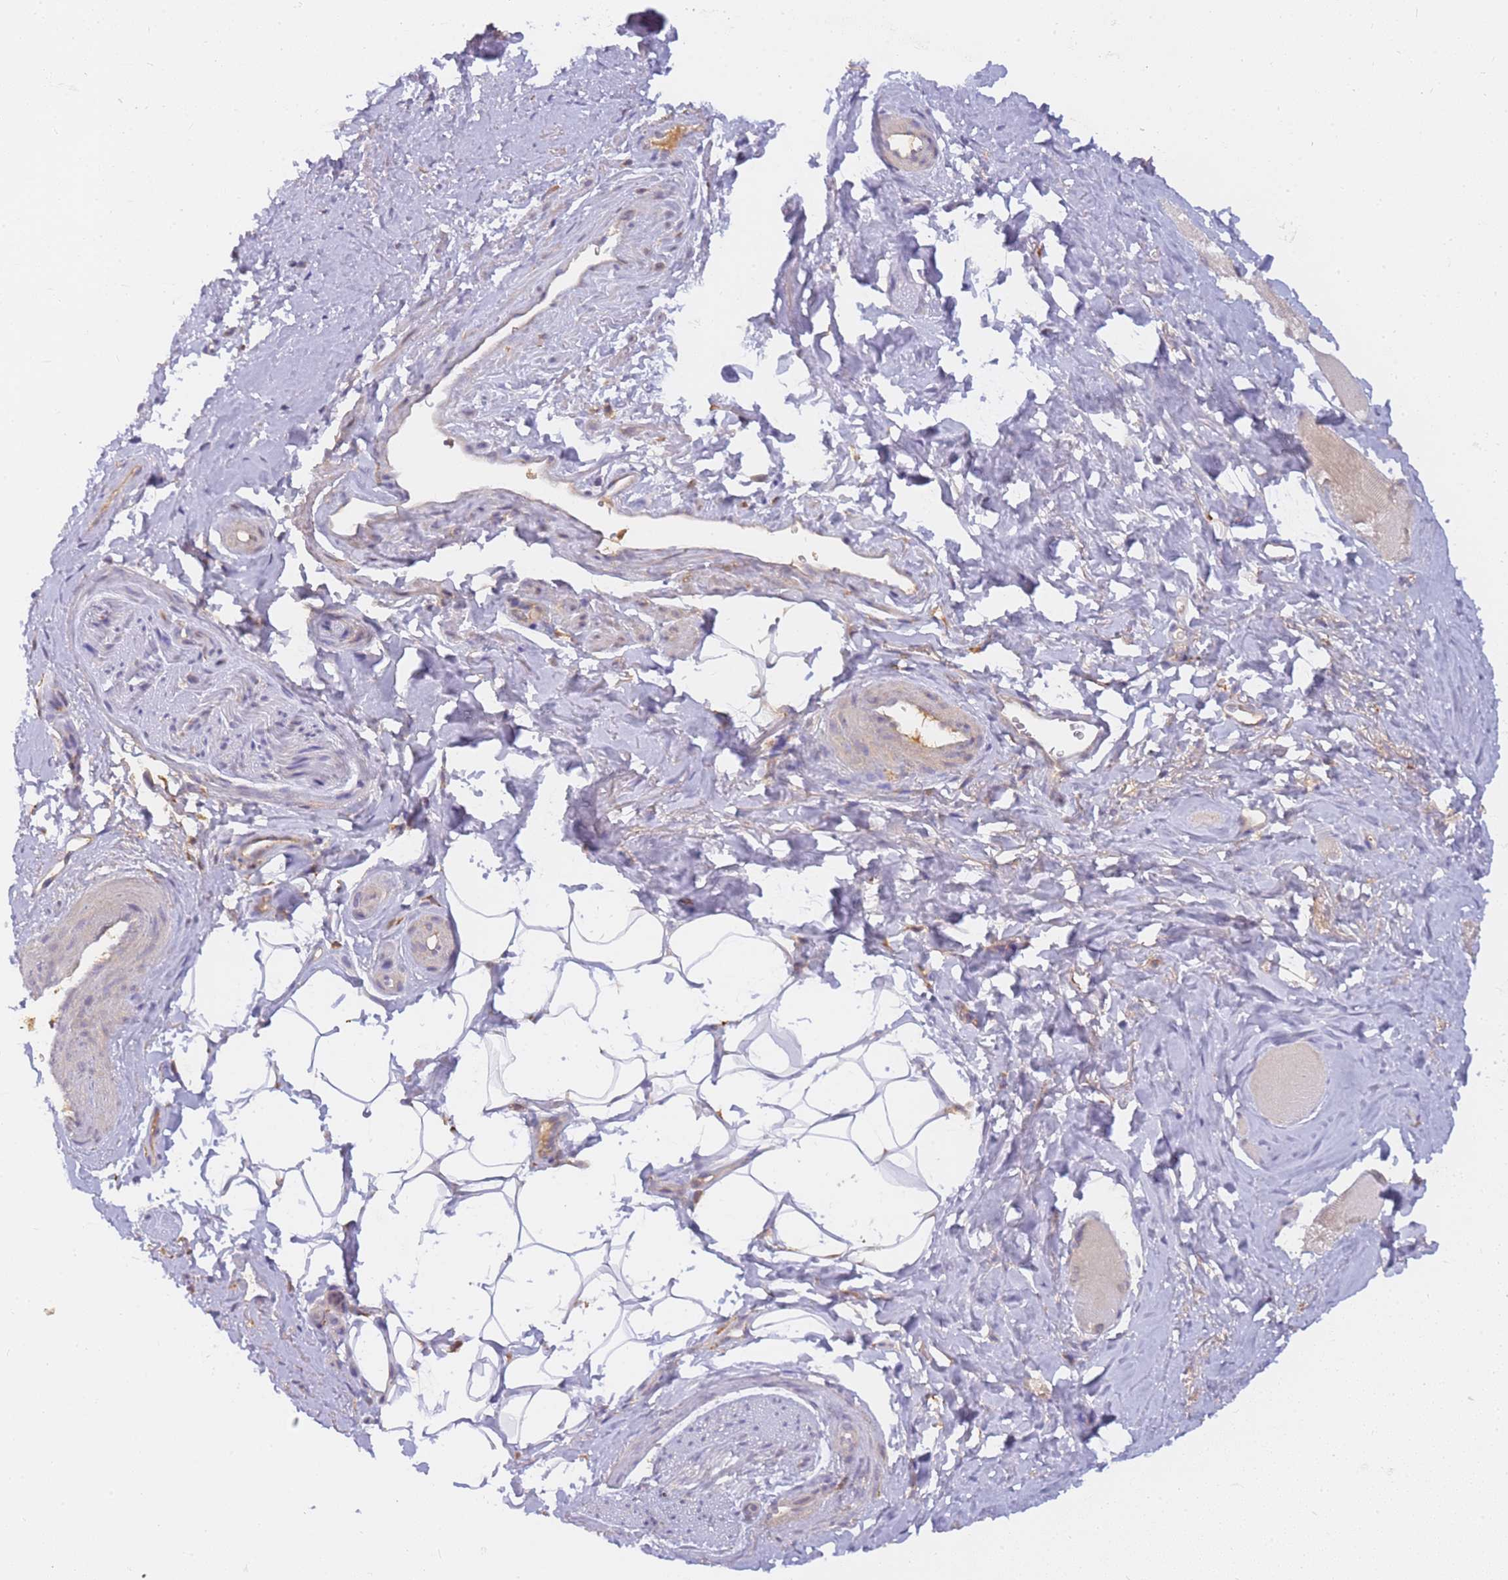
{"staining": {"intensity": "negative", "quantity": "none", "location": "none"}, "tissue": "smooth muscle", "cell_type": "Smooth muscle cells", "image_type": "normal", "snomed": [{"axis": "morphology", "description": "Normal tissue, NOS"}, {"axis": "topography", "description": "Smooth muscle"}, {"axis": "topography", "description": "Peripheral nerve tissue"}], "caption": "Immunohistochemical staining of unremarkable human smooth muscle reveals no significant staining in smooth muscle cells.", "gene": "ZNF577", "patient": {"sex": "male", "age": 69}}